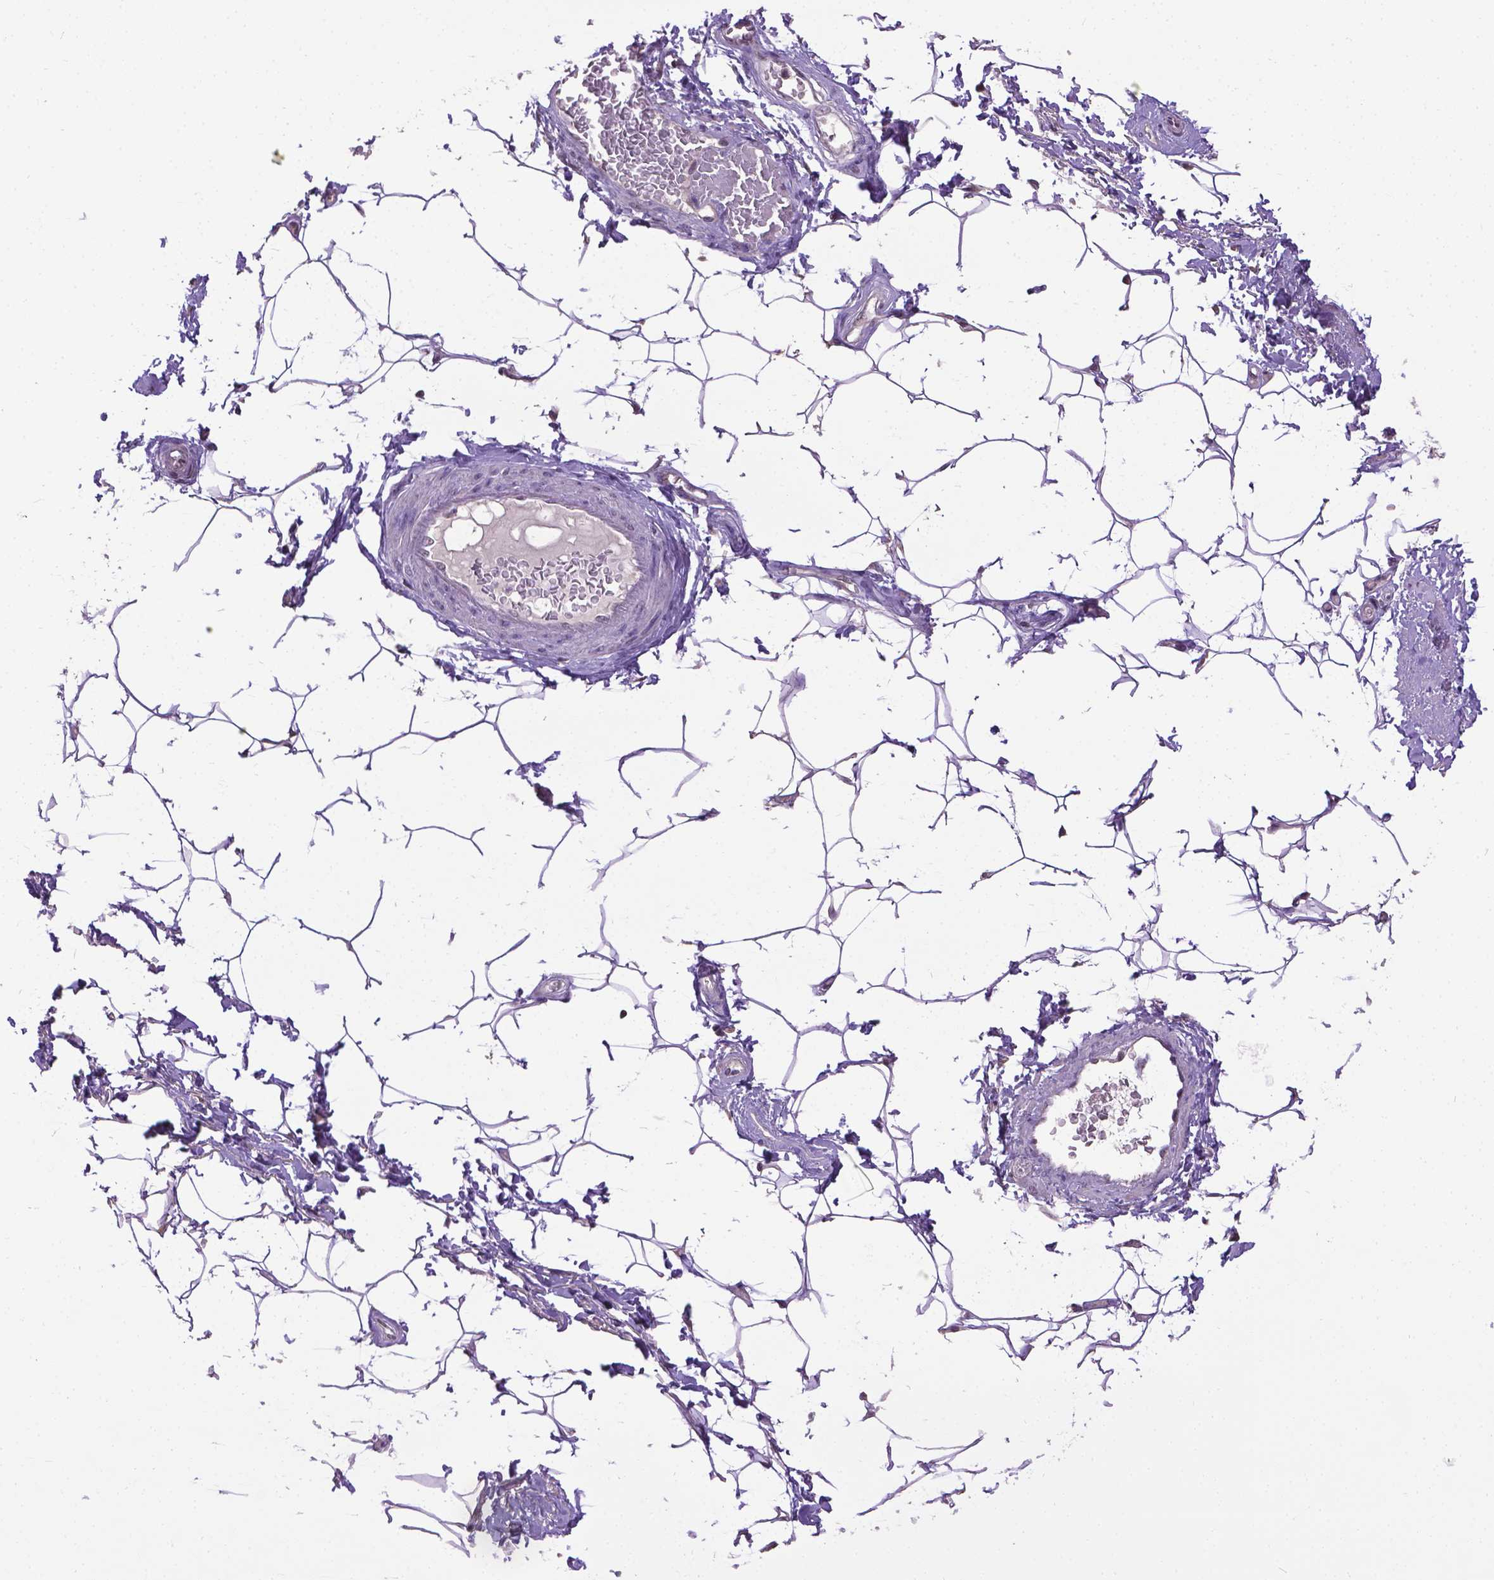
{"staining": {"intensity": "weak", "quantity": "<25%", "location": "cytoplasmic/membranous"}, "tissue": "adipose tissue", "cell_type": "Adipocytes", "image_type": "normal", "snomed": [{"axis": "morphology", "description": "Normal tissue, NOS"}, {"axis": "topography", "description": "Peripheral nerve tissue"}], "caption": "Immunohistochemical staining of benign human adipose tissue demonstrates no significant expression in adipocytes.", "gene": "CPM", "patient": {"sex": "male", "age": 51}}